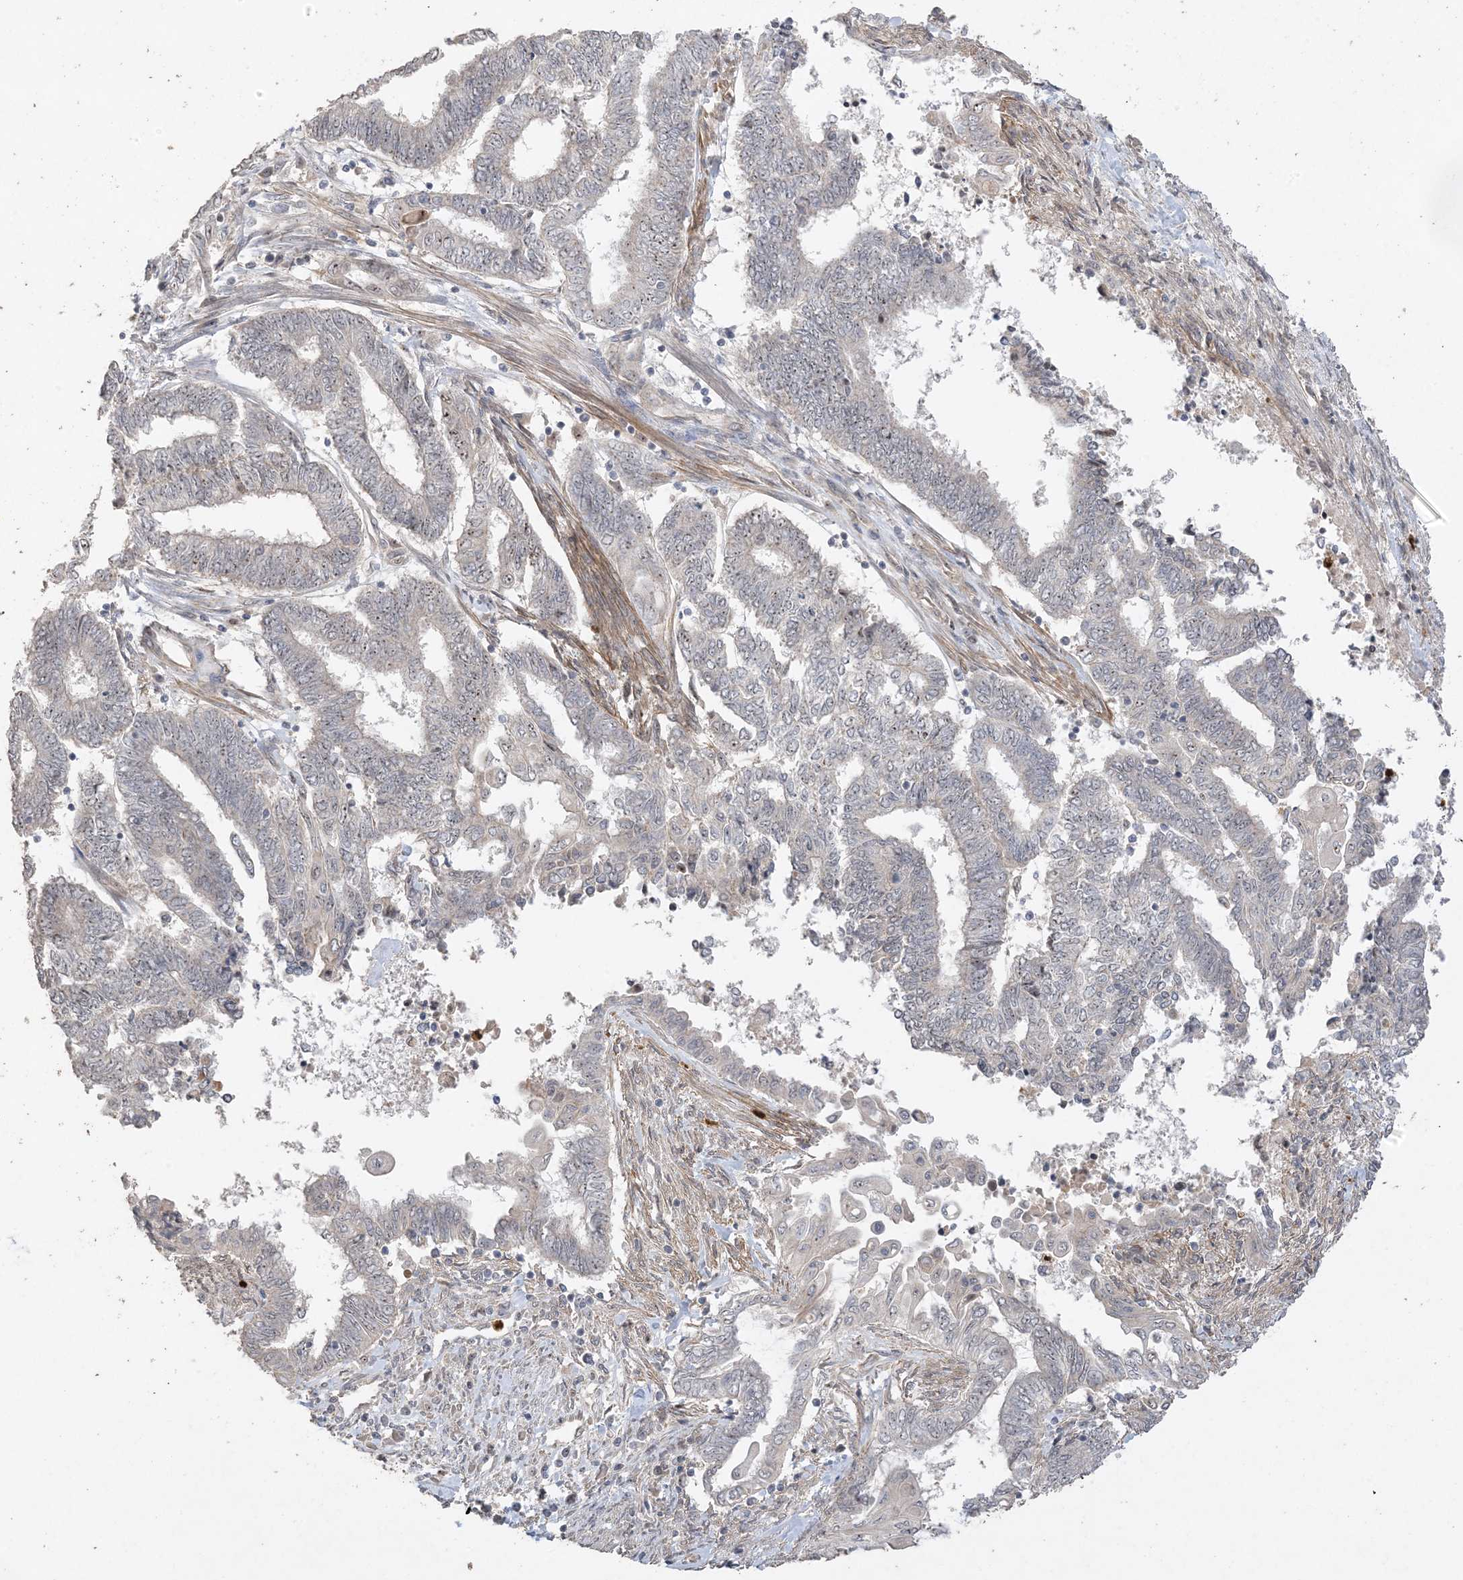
{"staining": {"intensity": "negative", "quantity": "none", "location": "none"}, "tissue": "endometrial cancer", "cell_type": "Tumor cells", "image_type": "cancer", "snomed": [{"axis": "morphology", "description": "Adenocarcinoma, NOS"}, {"axis": "topography", "description": "Uterus"}, {"axis": "topography", "description": "Endometrium"}], "caption": "Adenocarcinoma (endometrial) was stained to show a protein in brown. There is no significant expression in tumor cells.", "gene": "DDX18", "patient": {"sex": "female", "age": 70}}